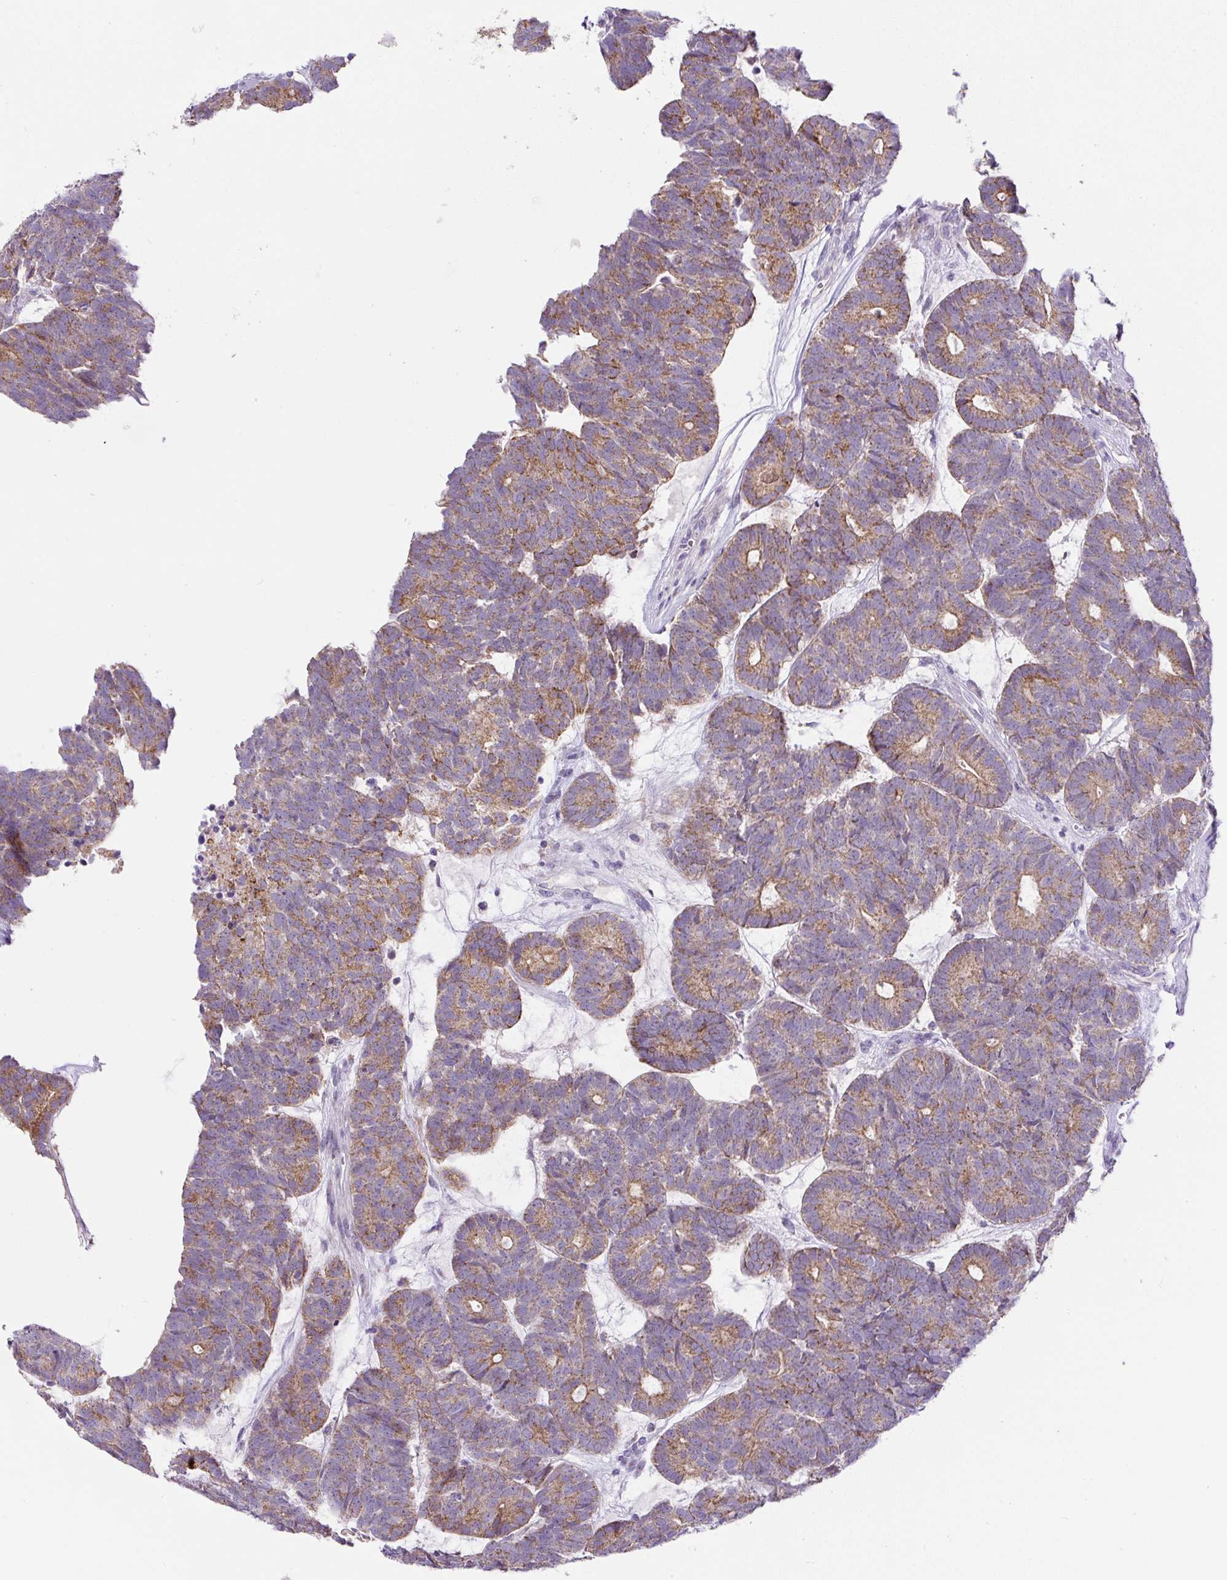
{"staining": {"intensity": "moderate", "quantity": ">75%", "location": "cytoplasmic/membranous"}, "tissue": "head and neck cancer", "cell_type": "Tumor cells", "image_type": "cancer", "snomed": [{"axis": "morphology", "description": "Adenocarcinoma, NOS"}, {"axis": "topography", "description": "Head-Neck"}], "caption": "Brown immunohistochemical staining in head and neck cancer (adenocarcinoma) demonstrates moderate cytoplasmic/membranous expression in about >75% of tumor cells.", "gene": "ZNF596", "patient": {"sex": "female", "age": 81}}